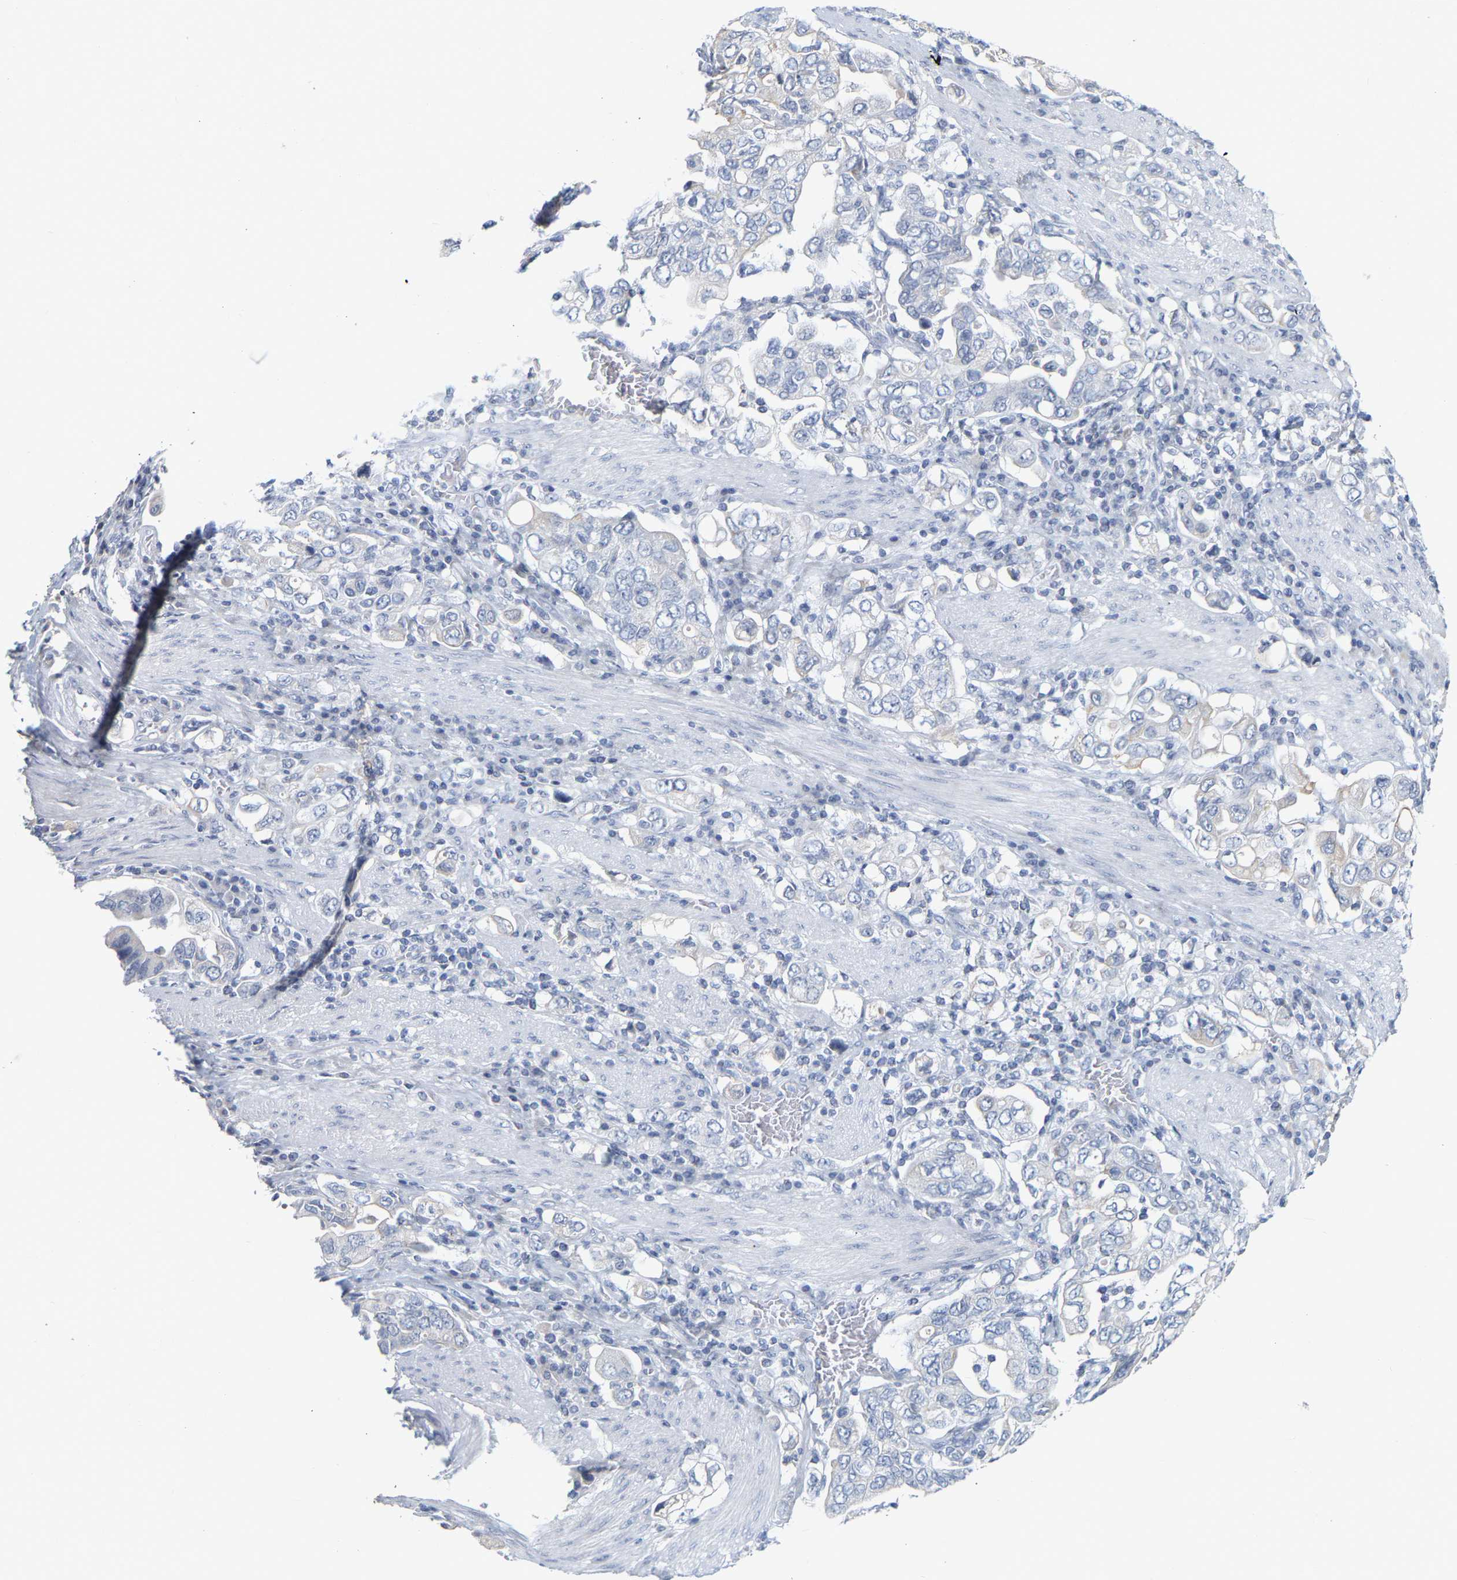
{"staining": {"intensity": "negative", "quantity": "none", "location": "none"}, "tissue": "stomach cancer", "cell_type": "Tumor cells", "image_type": "cancer", "snomed": [{"axis": "morphology", "description": "Adenocarcinoma, NOS"}, {"axis": "topography", "description": "Stomach, upper"}], "caption": "IHC histopathology image of adenocarcinoma (stomach) stained for a protein (brown), which demonstrates no expression in tumor cells.", "gene": "KRT76", "patient": {"sex": "male", "age": 62}}